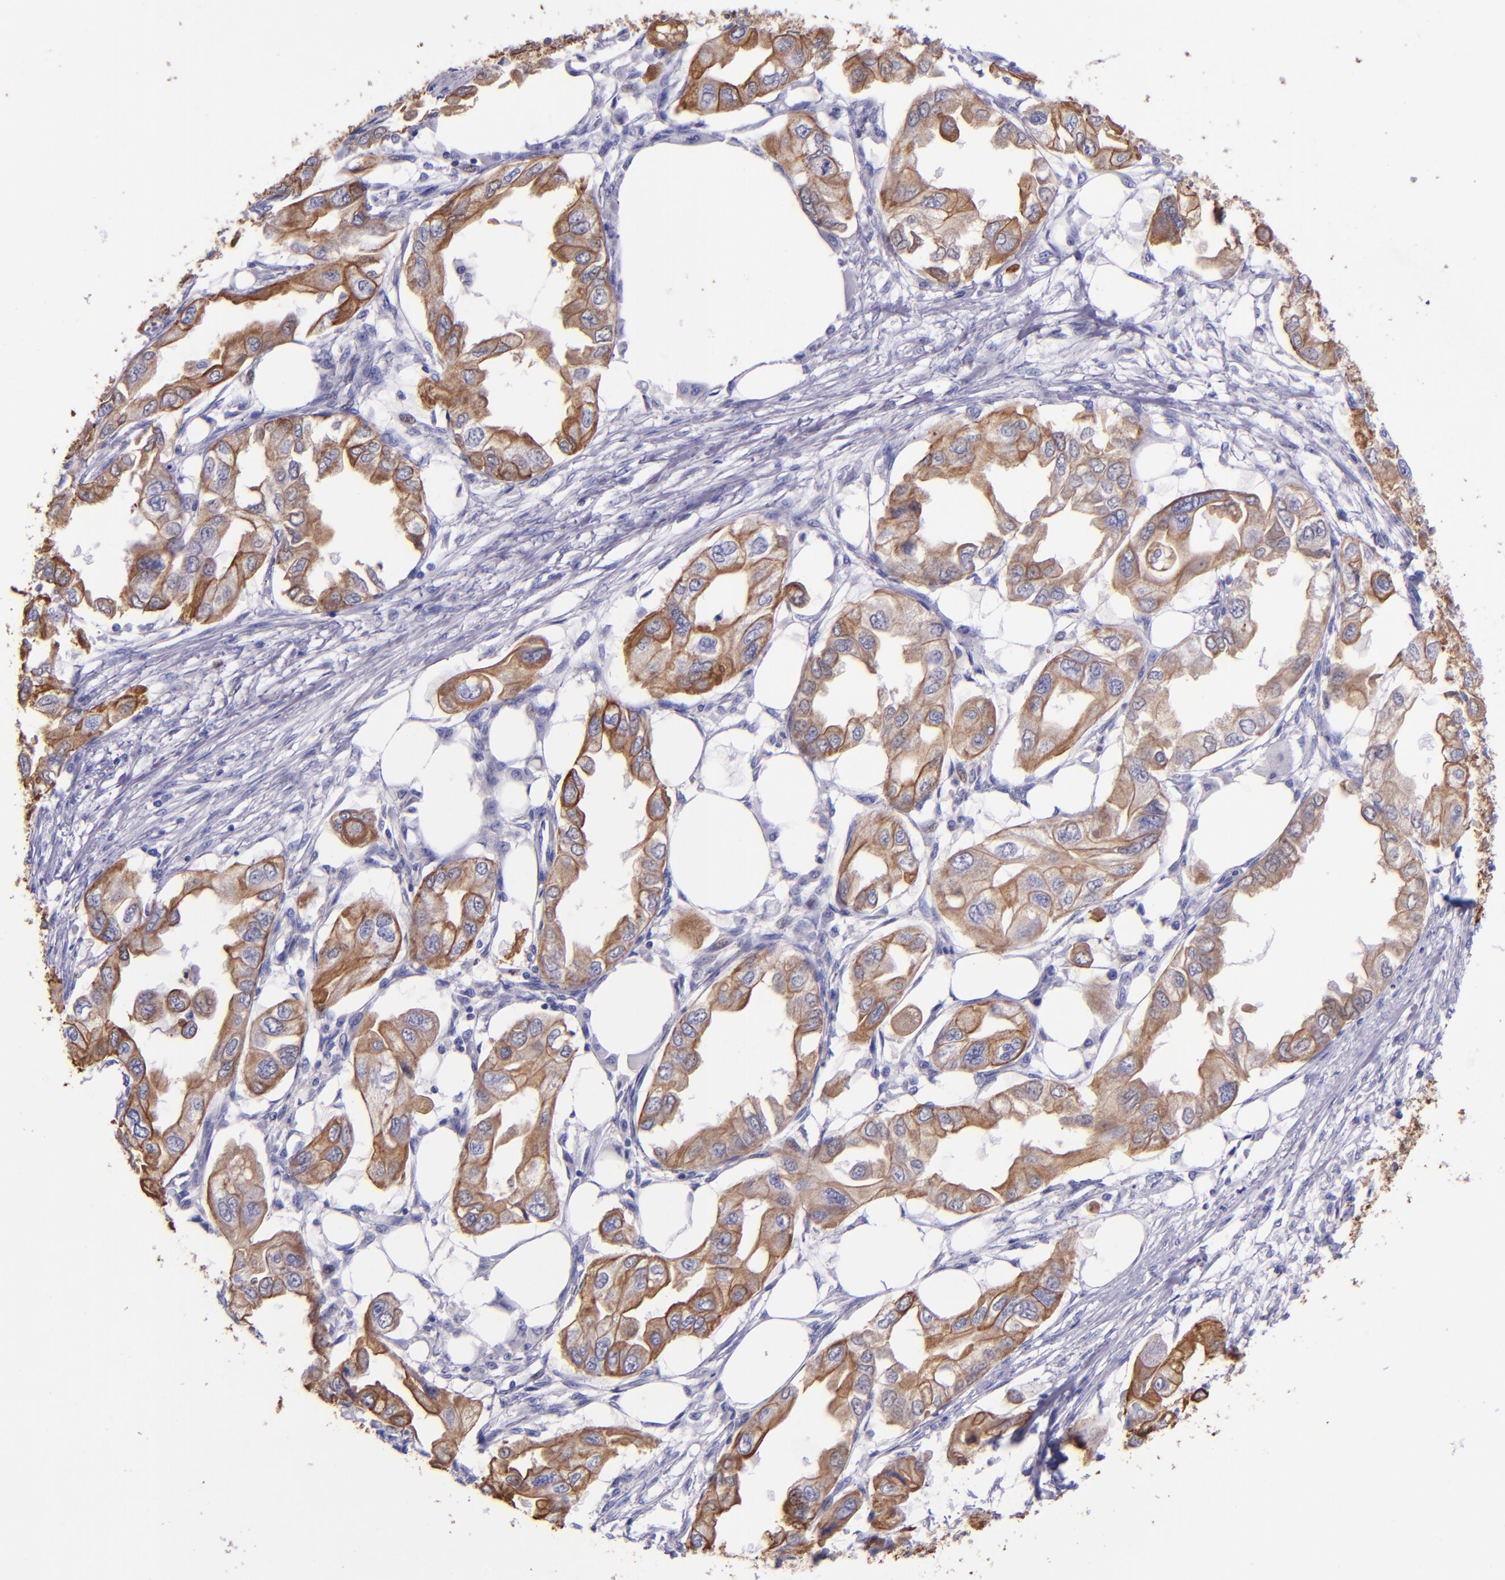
{"staining": {"intensity": "moderate", "quantity": "25%-75%", "location": "cytoplasmic/membranous"}, "tissue": "endometrial cancer", "cell_type": "Tumor cells", "image_type": "cancer", "snomed": [{"axis": "morphology", "description": "Adenocarcinoma, NOS"}, {"axis": "topography", "description": "Endometrium"}], "caption": "Moderate cytoplasmic/membranous expression for a protein is present in about 25%-75% of tumor cells of endometrial adenocarcinoma using immunohistochemistry (IHC).", "gene": "KRT4", "patient": {"sex": "female", "age": 67}}